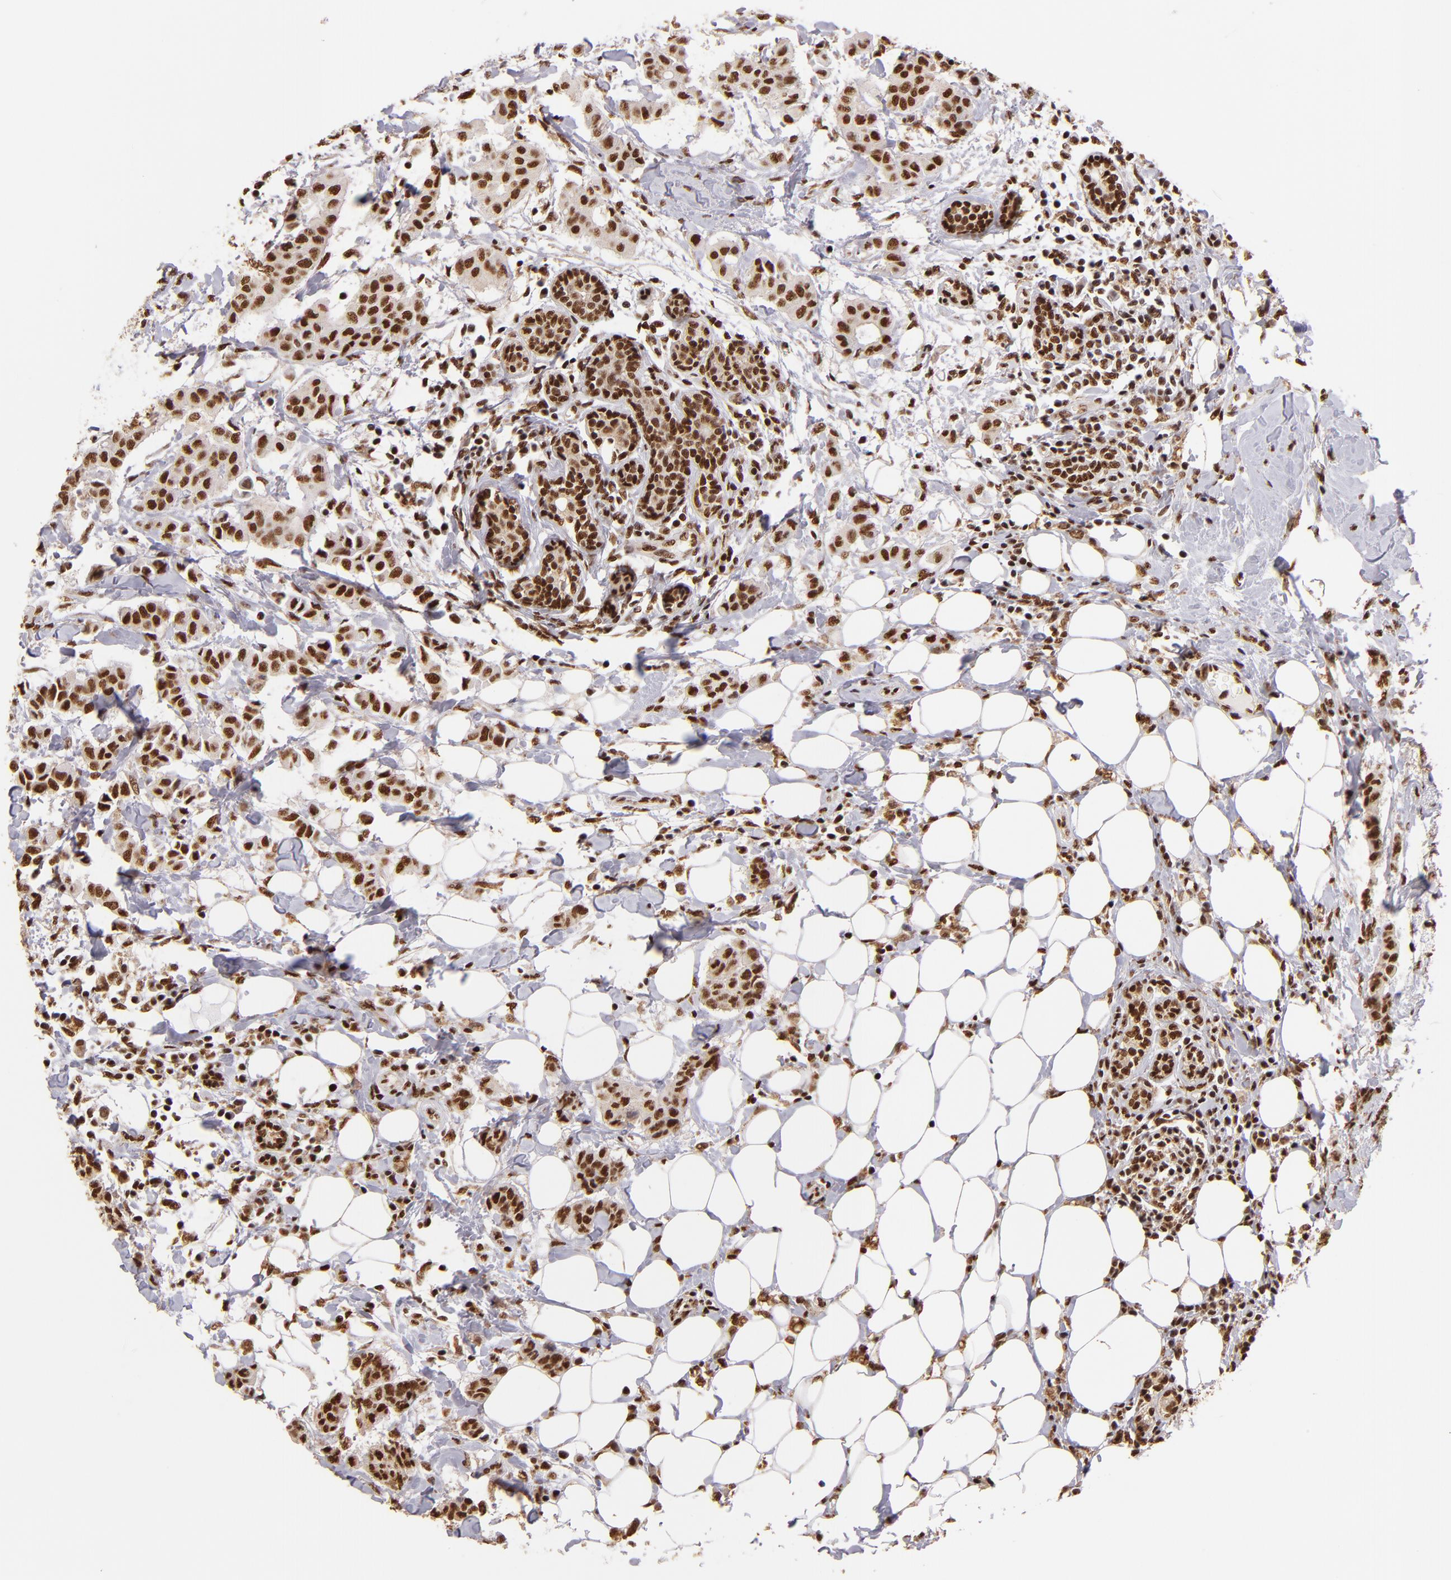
{"staining": {"intensity": "moderate", "quantity": ">75%", "location": "cytoplasmic/membranous,nuclear"}, "tissue": "breast cancer", "cell_type": "Tumor cells", "image_type": "cancer", "snomed": [{"axis": "morphology", "description": "Duct carcinoma"}, {"axis": "topography", "description": "Breast"}], "caption": "A histopathology image of human breast cancer (intraductal carcinoma) stained for a protein reveals moderate cytoplasmic/membranous and nuclear brown staining in tumor cells. The staining was performed using DAB, with brown indicating positive protein expression. Nuclei are stained blue with hematoxylin.", "gene": "SP1", "patient": {"sex": "female", "age": 40}}